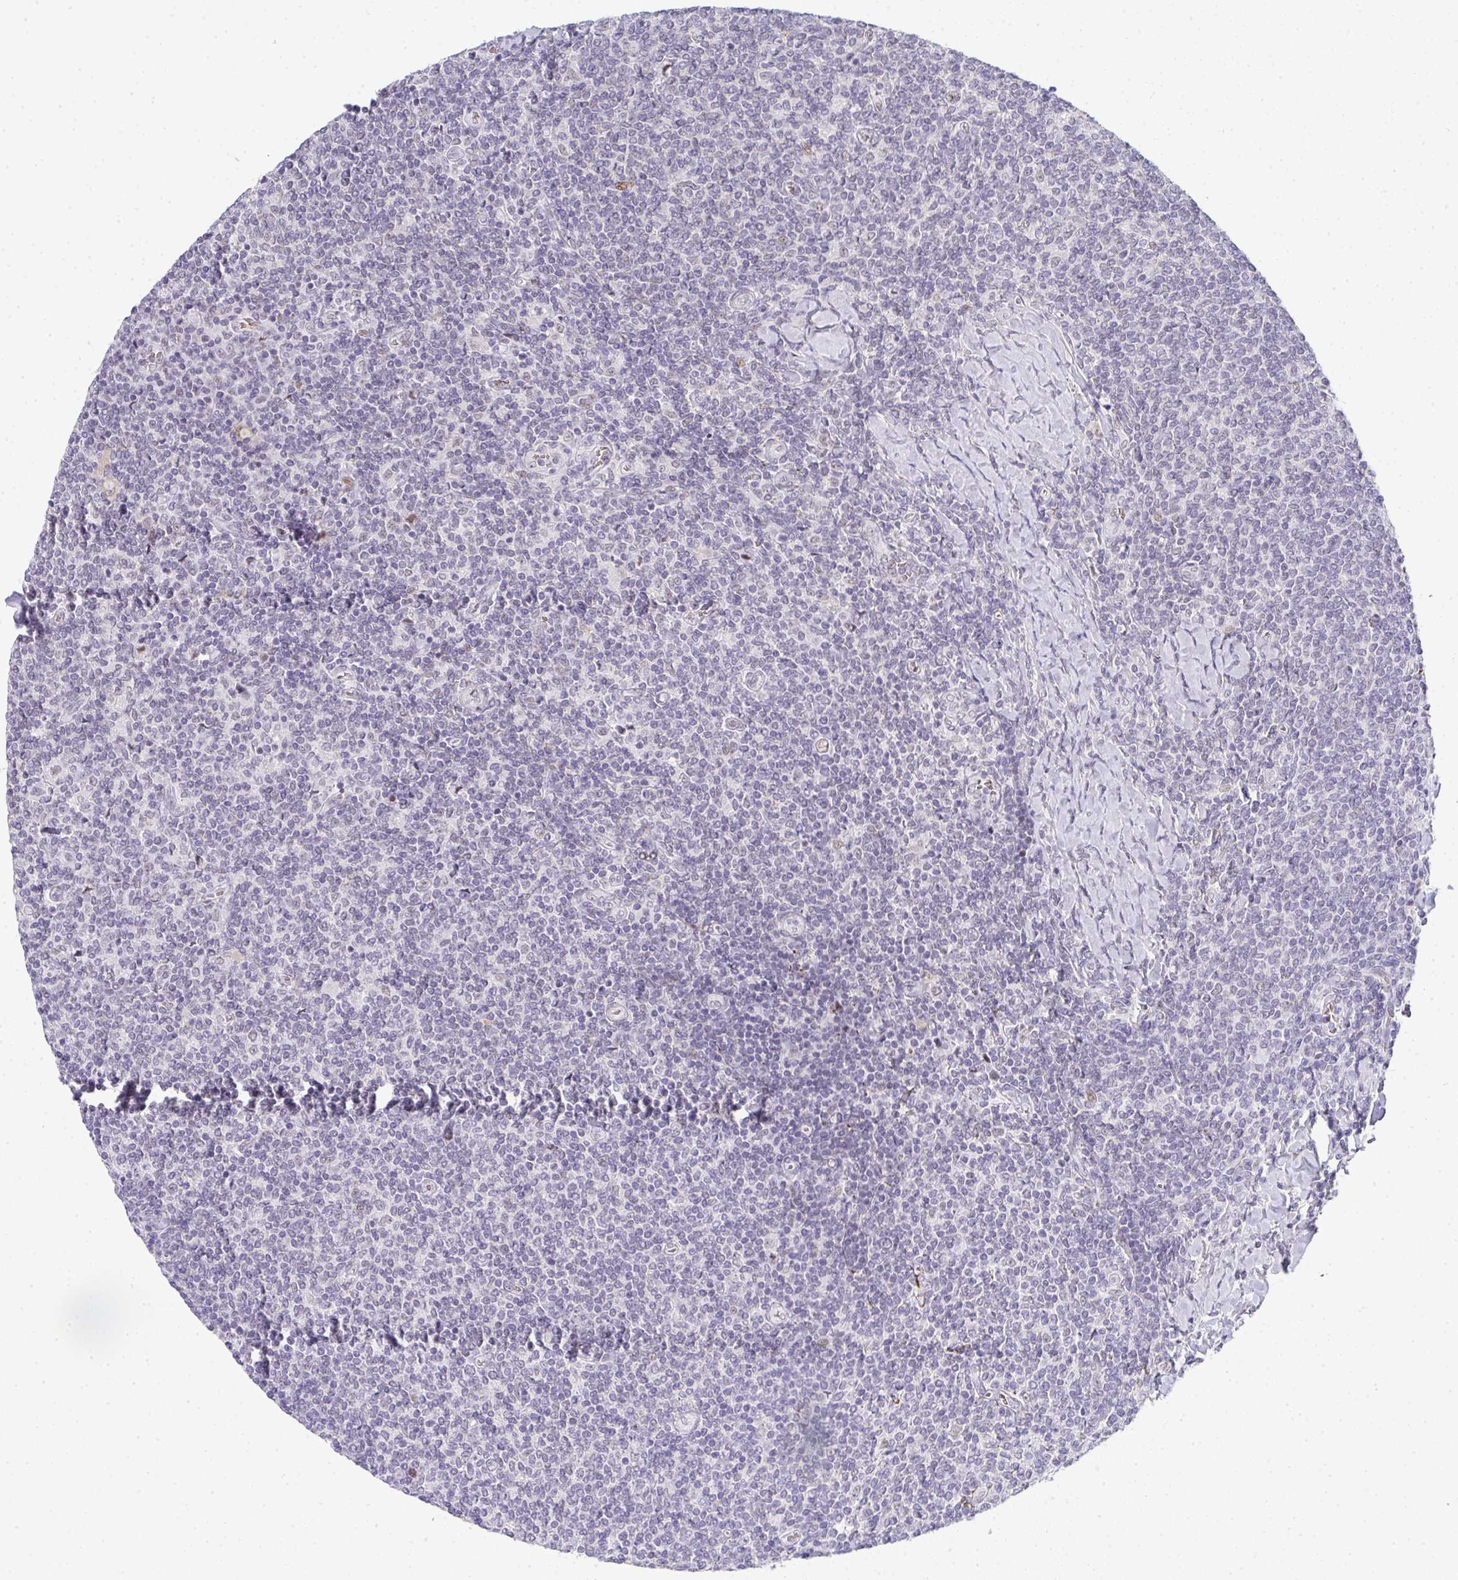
{"staining": {"intensity": "negative", "quantity": "none", "location": "none"}, "tissue": "lymphoma", "cell_type": "Tumor cells", "image_type": "cancer", "snomed": [{"axis": "morphology", "description": "Malignant lymphoma, non-Hodgkin's type, Low grade"}, {"axis": "topography", "description": "Lymph node"}], "caption": "A high-resolution histopathology image shows immunohistochemistry (IHC) staining of low-grade malignant lymphoma, non-Hodgkin's type, which shows no significant expression in tumor cells.", "gene": "TNMD", "patient": {"sex": "male", "age": 52}}